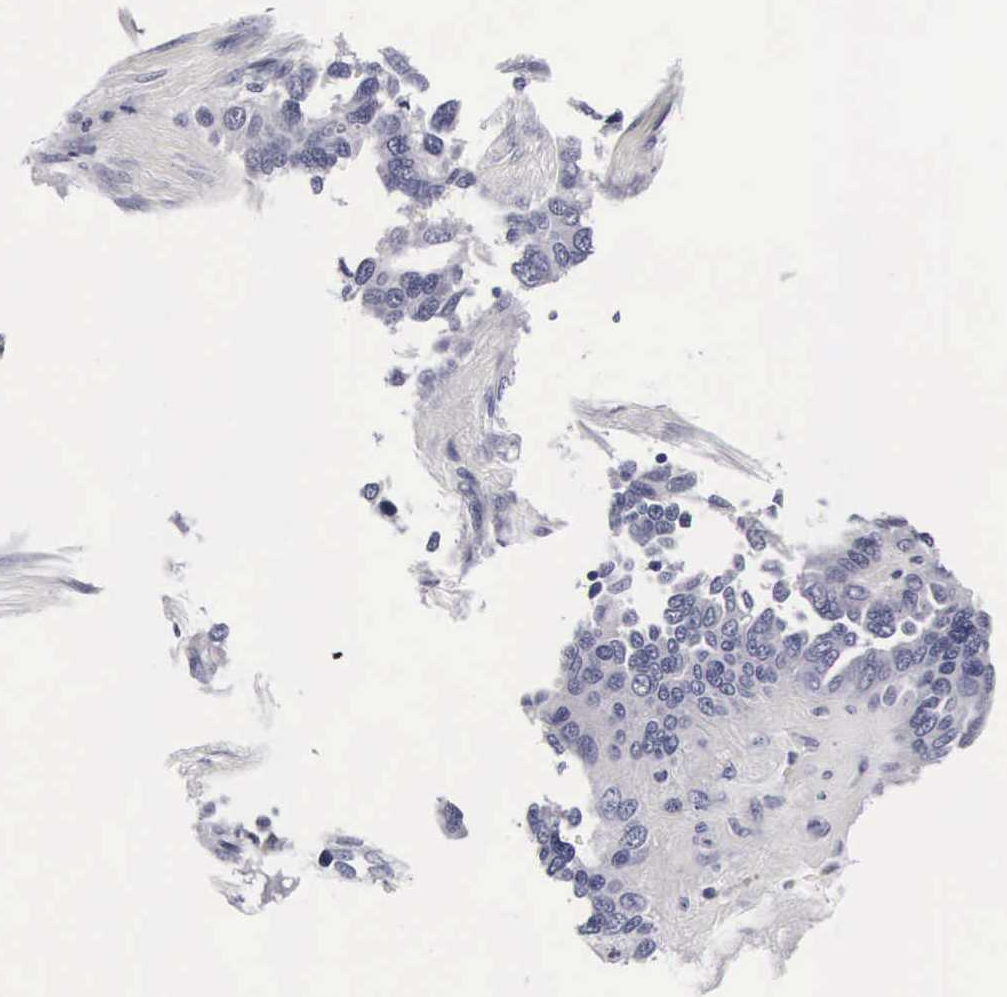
{"staining": {"intensity": "negative", "quantity": "none", "location": "none"}, "tissue": "ovarian cancer", "cell_type": "Tumor cells", "image_type": "cancer", "snomed": [{"axis": "morphology", "description": "Cystadenocarcinoma, serous, NOS"}, {"axis": "topography", "description": "Ovary"}], "caption": "A micrograph of human ovarian serous cystadenocarcinoma is negative for staining in tumor cells. (DAB (3,3'-diaminobenzidine) immunohistochemistry, high magnification).", "gene": "RNASE6", "patient": {"sex": "female", "age": 64}}